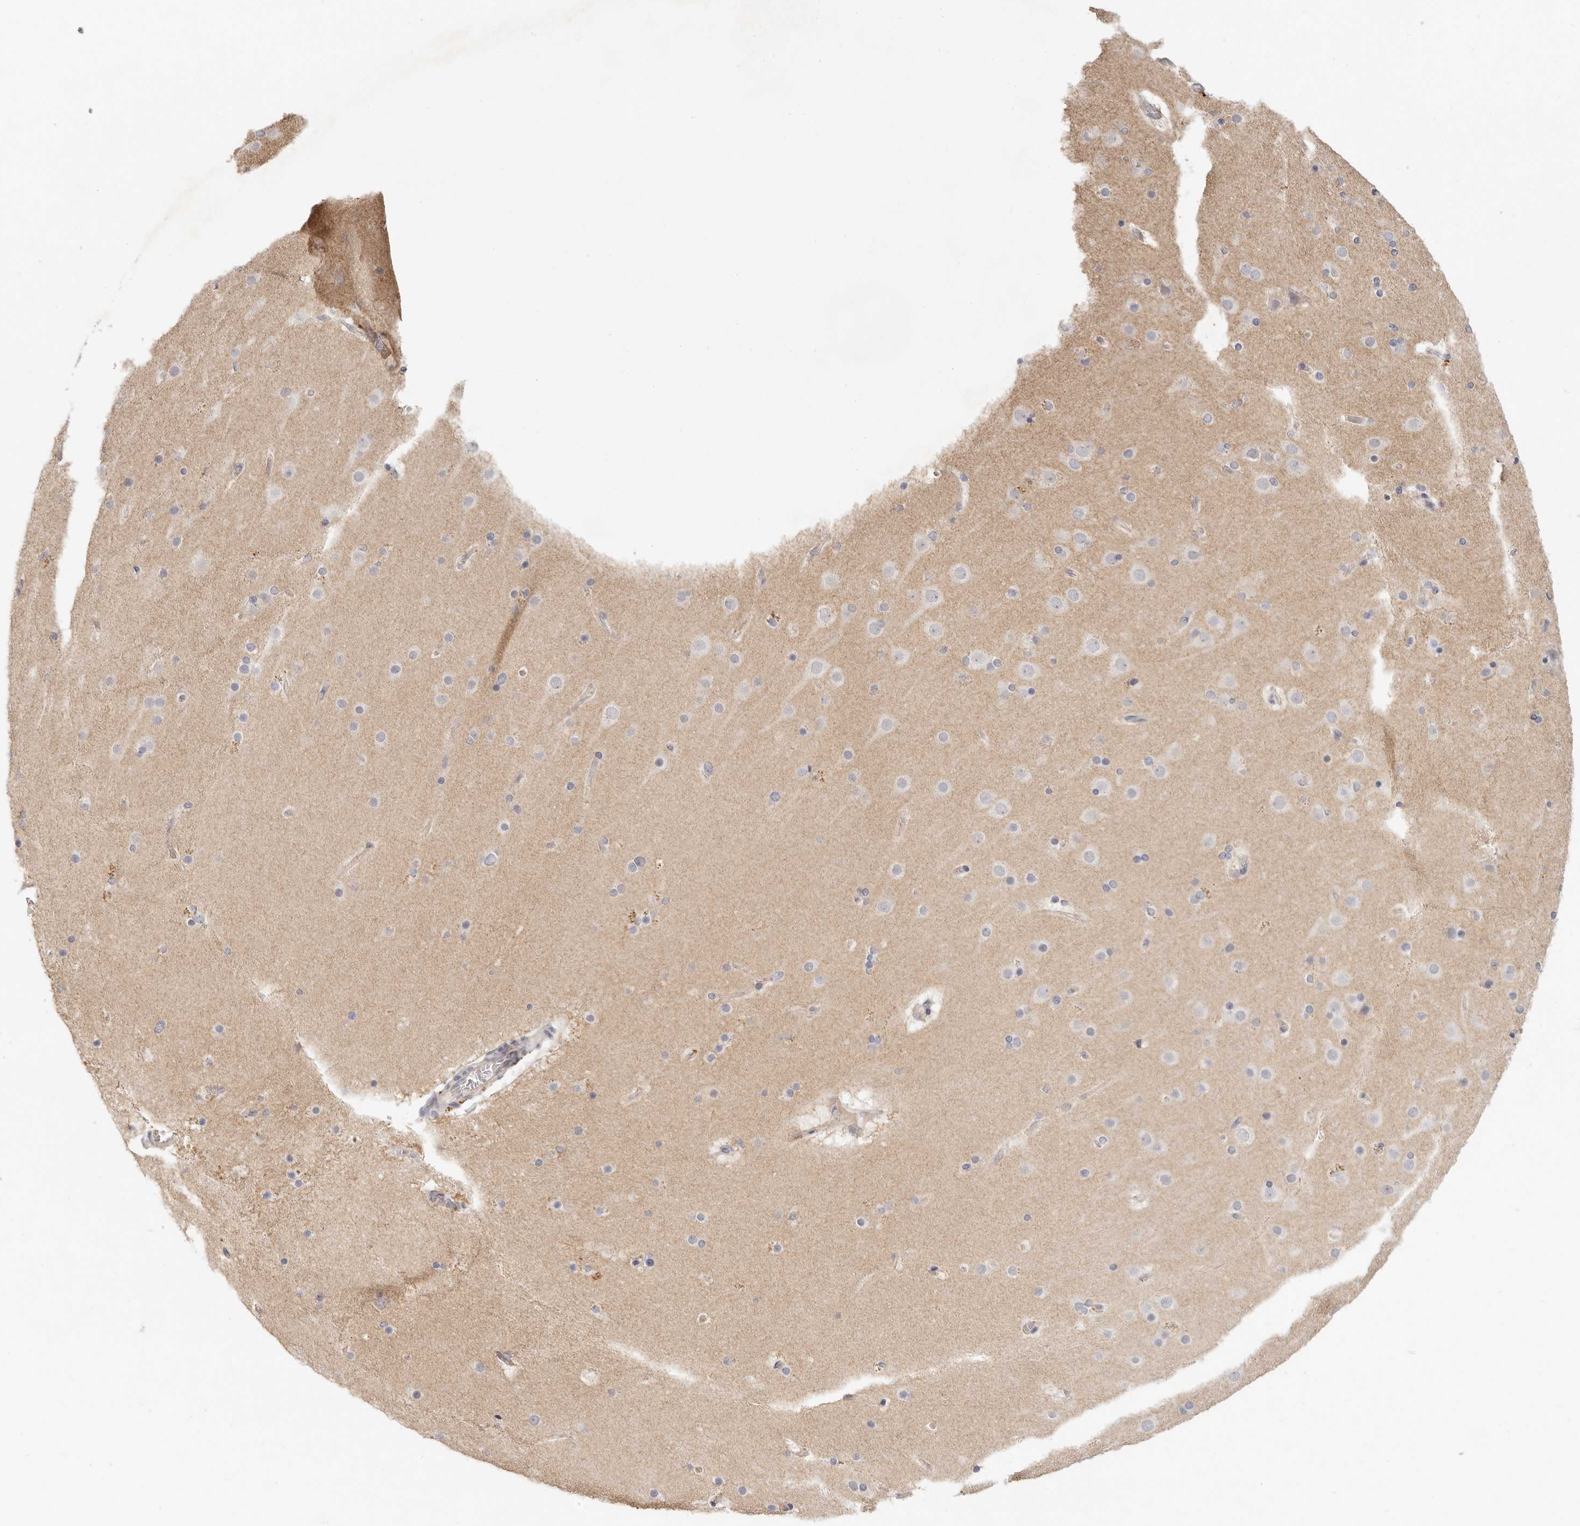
{"staining": {"intensity": "negative", "quantity": "none", "location": "none"}, "tissue": "cerebral cortex", "cell_type": "Endothelial cells", "image_type": "normal", "snomed": [{"axis": "morphology", "description": "Normal tissue, NOS"}, {"axis": "topography", "description": "Cerebral cortex"}], "caption": "Immunohistochemistry (IHC) of normal cerebral cortex reveals no positivity in endothelial cells.", "gene": "ANXA9", "patient": {"sex": "male", "age": 57}}